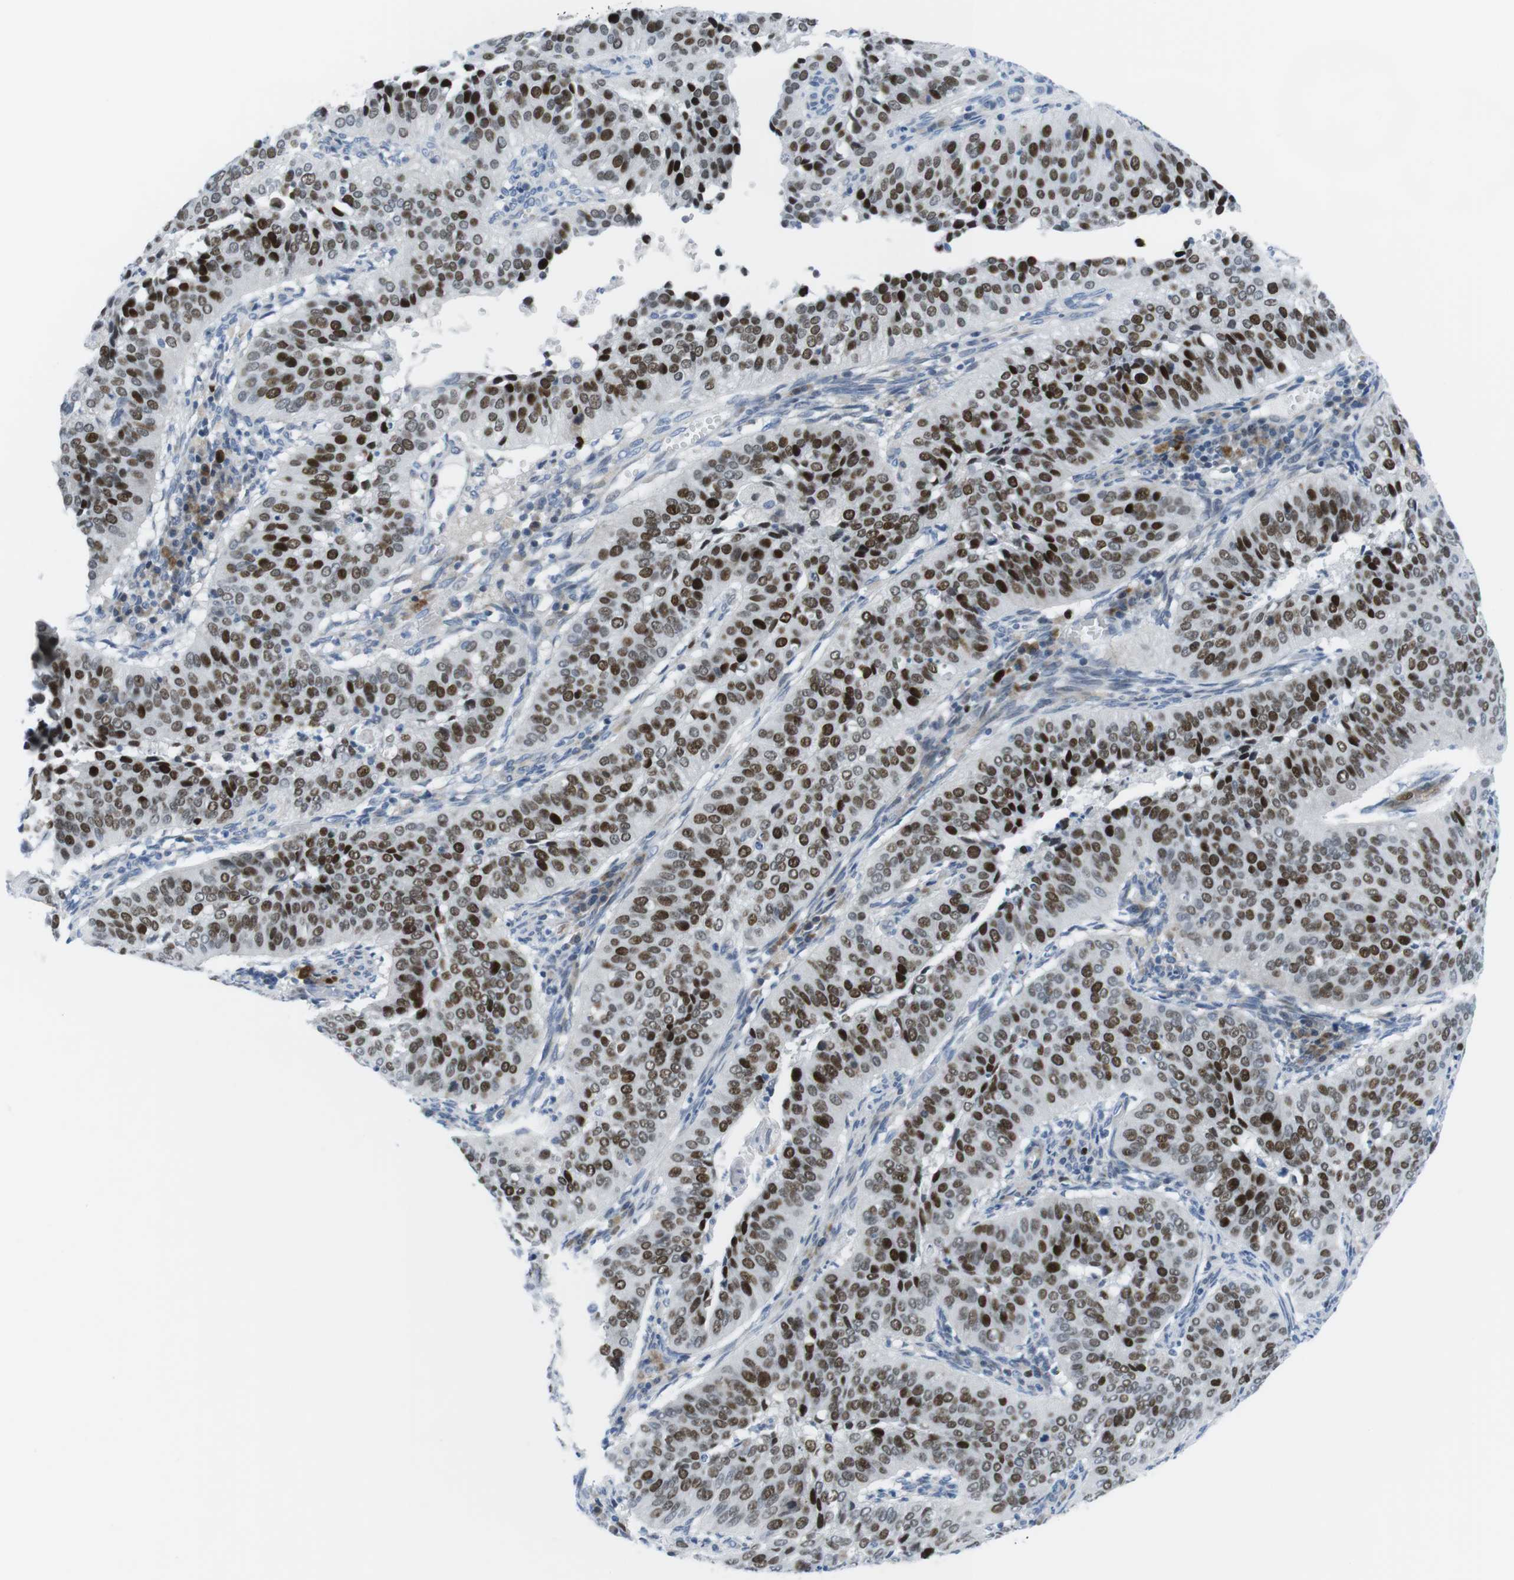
{"staining": {"intensity": "strong", "quantity": ">75%", "location": "nuclear"}, "tissue": "cervical cancer", "cell_type": "Tumor cells", "image_type": "cancer", "snomed": [{"axis": "morphology", "description": "Normal tissue, NOS"}, {"axis": "morphology", "description": "Squamous cell carcinoma, NOS"}, {"axis": "topography", "description": "Cervix"}], "caption": "Approximately >75% of tumor cells in cervical cancer demonstrate strong nuclear protein expression as visualized by brown immunohistochemical staining.", "gene": "CHAF1A", "patient": {"sex": "female", "age": 39}}